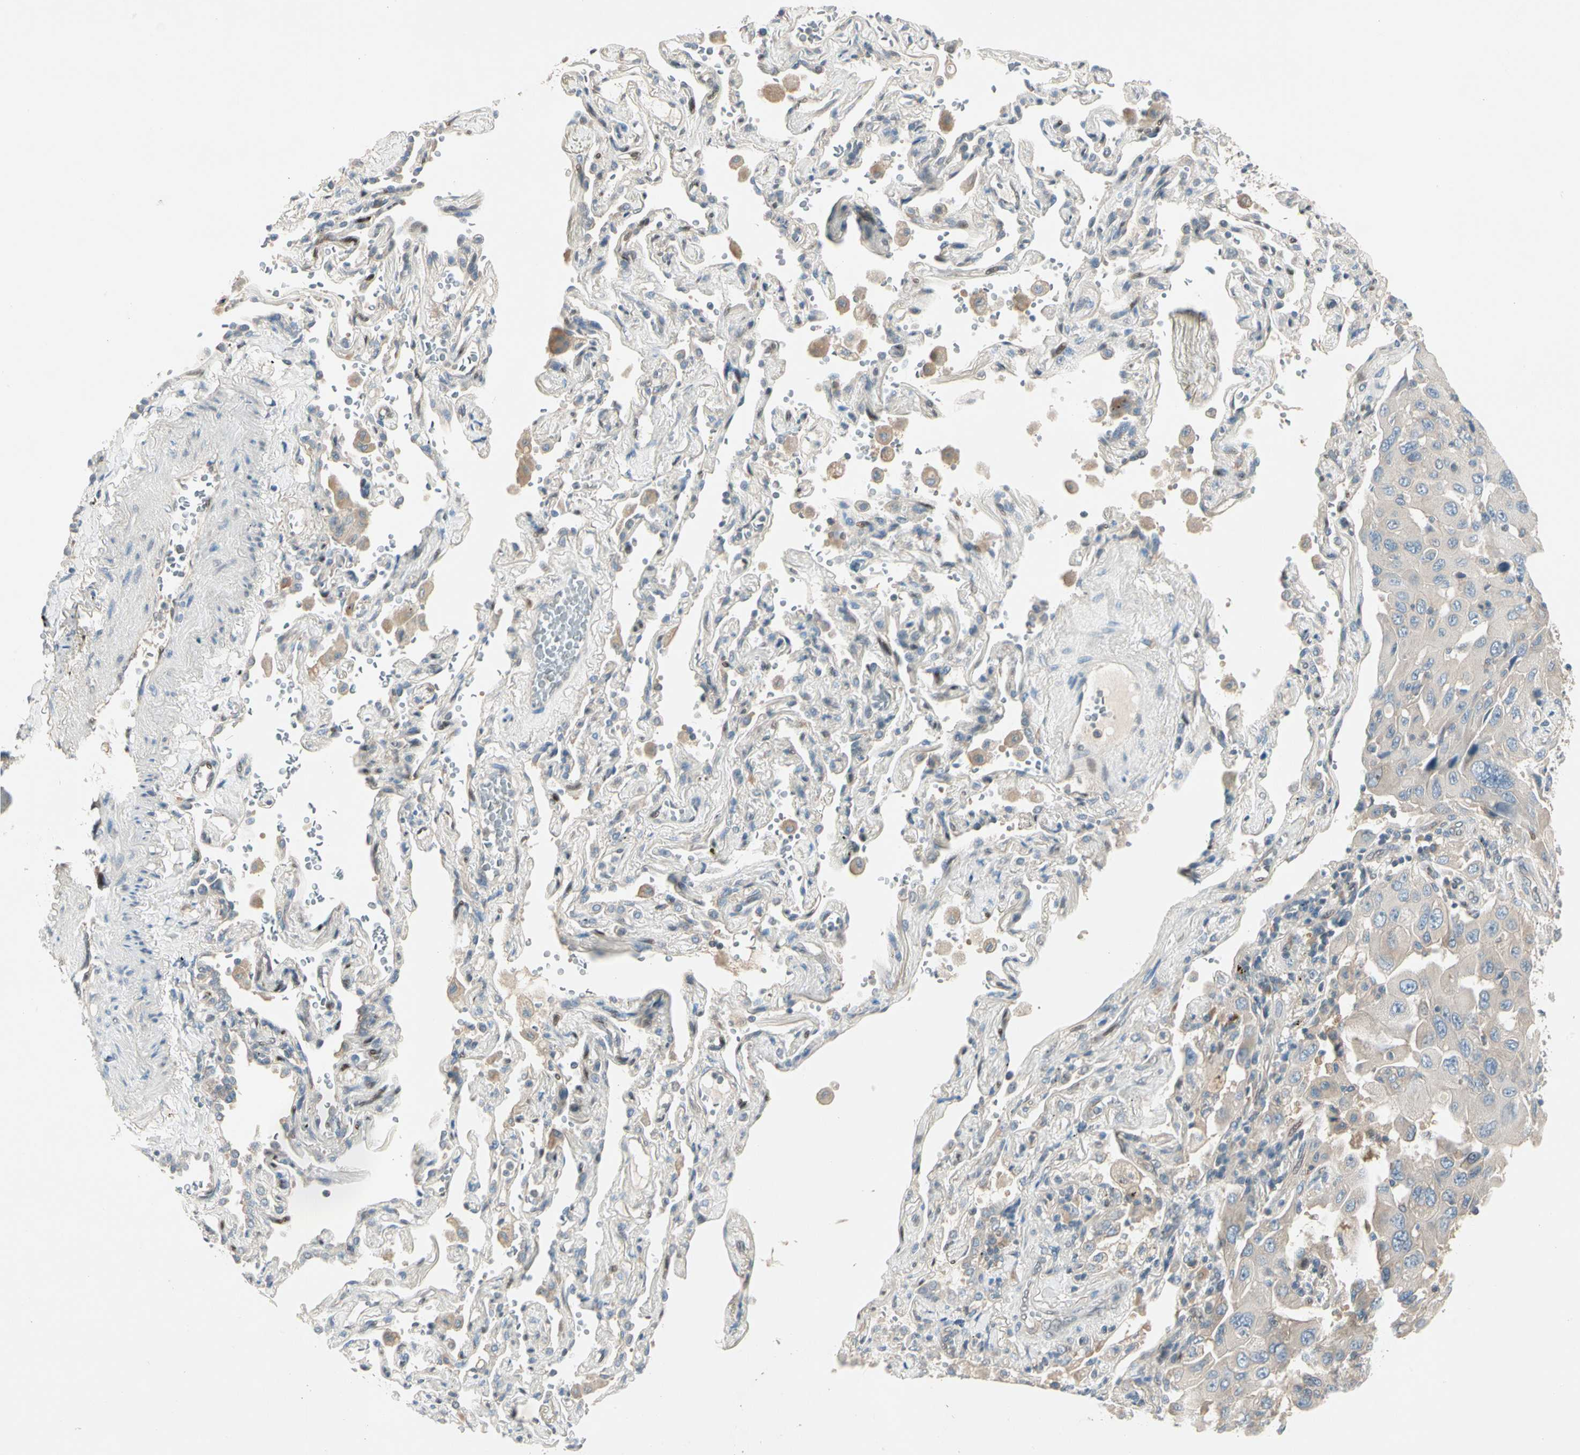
{"staining": {"intensity": "weak", "quantity": "25%-75%", "location": "cytoplasmic/membranous"}, "tissue": "lung cancer", "cell_type": "Tumor cells", "image_type": "cancer", "snomed": [{"axis": "morphology", "description": "Adenocarcinoma, NOS"}, {"axis": "topography", "description": "Lung"}], "caption": "This image shows immunohistochemistry (IHC) staining of adenocarcinoma (lung), with low weak cytoplasmic/membranous positivity in approximately 25%-75% of tumor cells.", "gene": "IL1R1", "patient": {"sex": "female", "age": 65}}